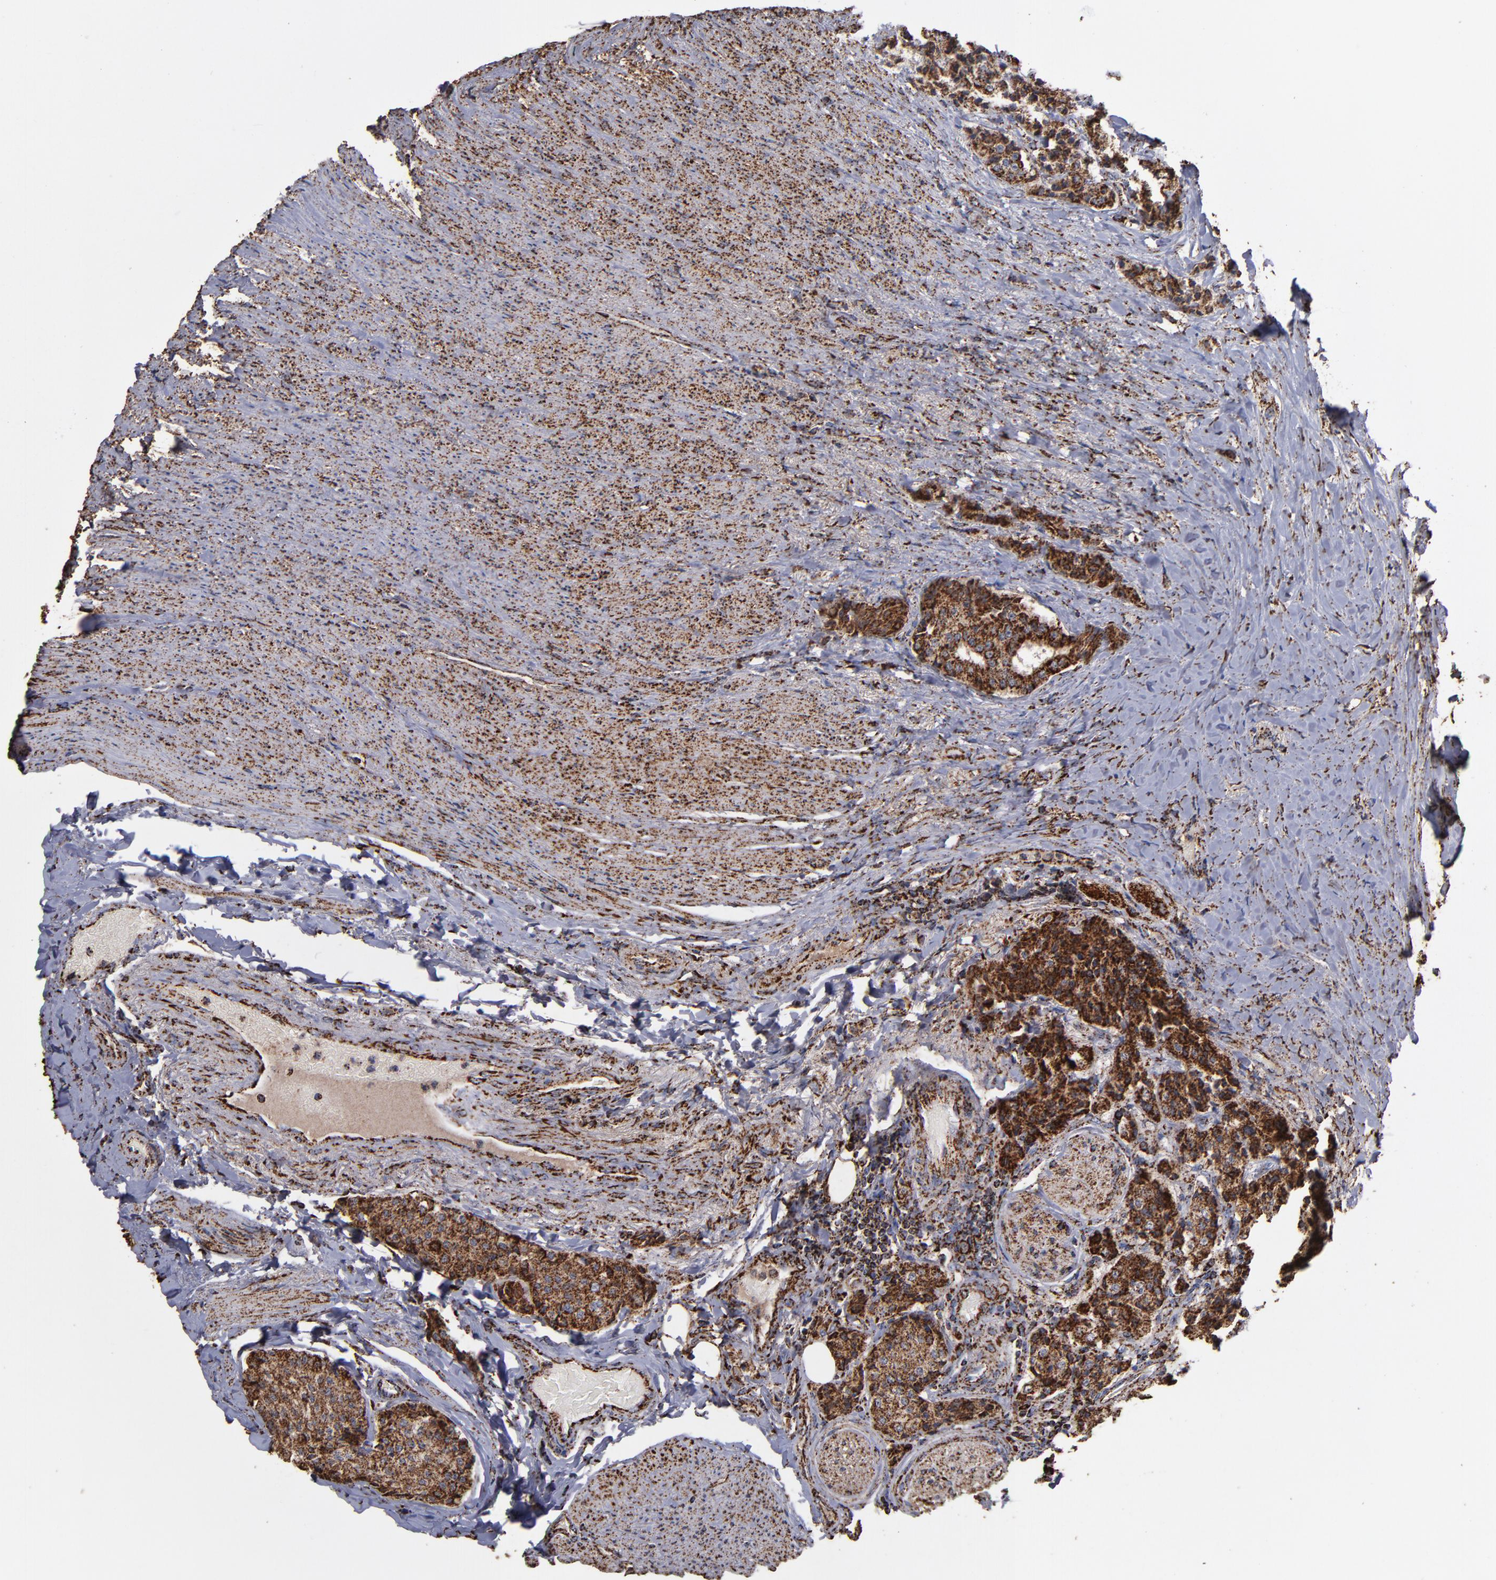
{"staining": {"intensity": "strong", "quantity": ">75%", "location": "cytoplasmic/membranous"}, "tissue": "carcinoid", "cell_type": "Tumor cells", "image_type": "cancer", "snomed": [{"axis": "morphology", "description": "Carcinoid, malignant, NOS"}, {"axis": "topography", "description": "Colon"}], "caption": "Human carcinoid (malignant) stained with a protein marker shows strong staining in tumor cells.", "gene": "SOD2", "patient": {"sex": "female", "age": 61}}